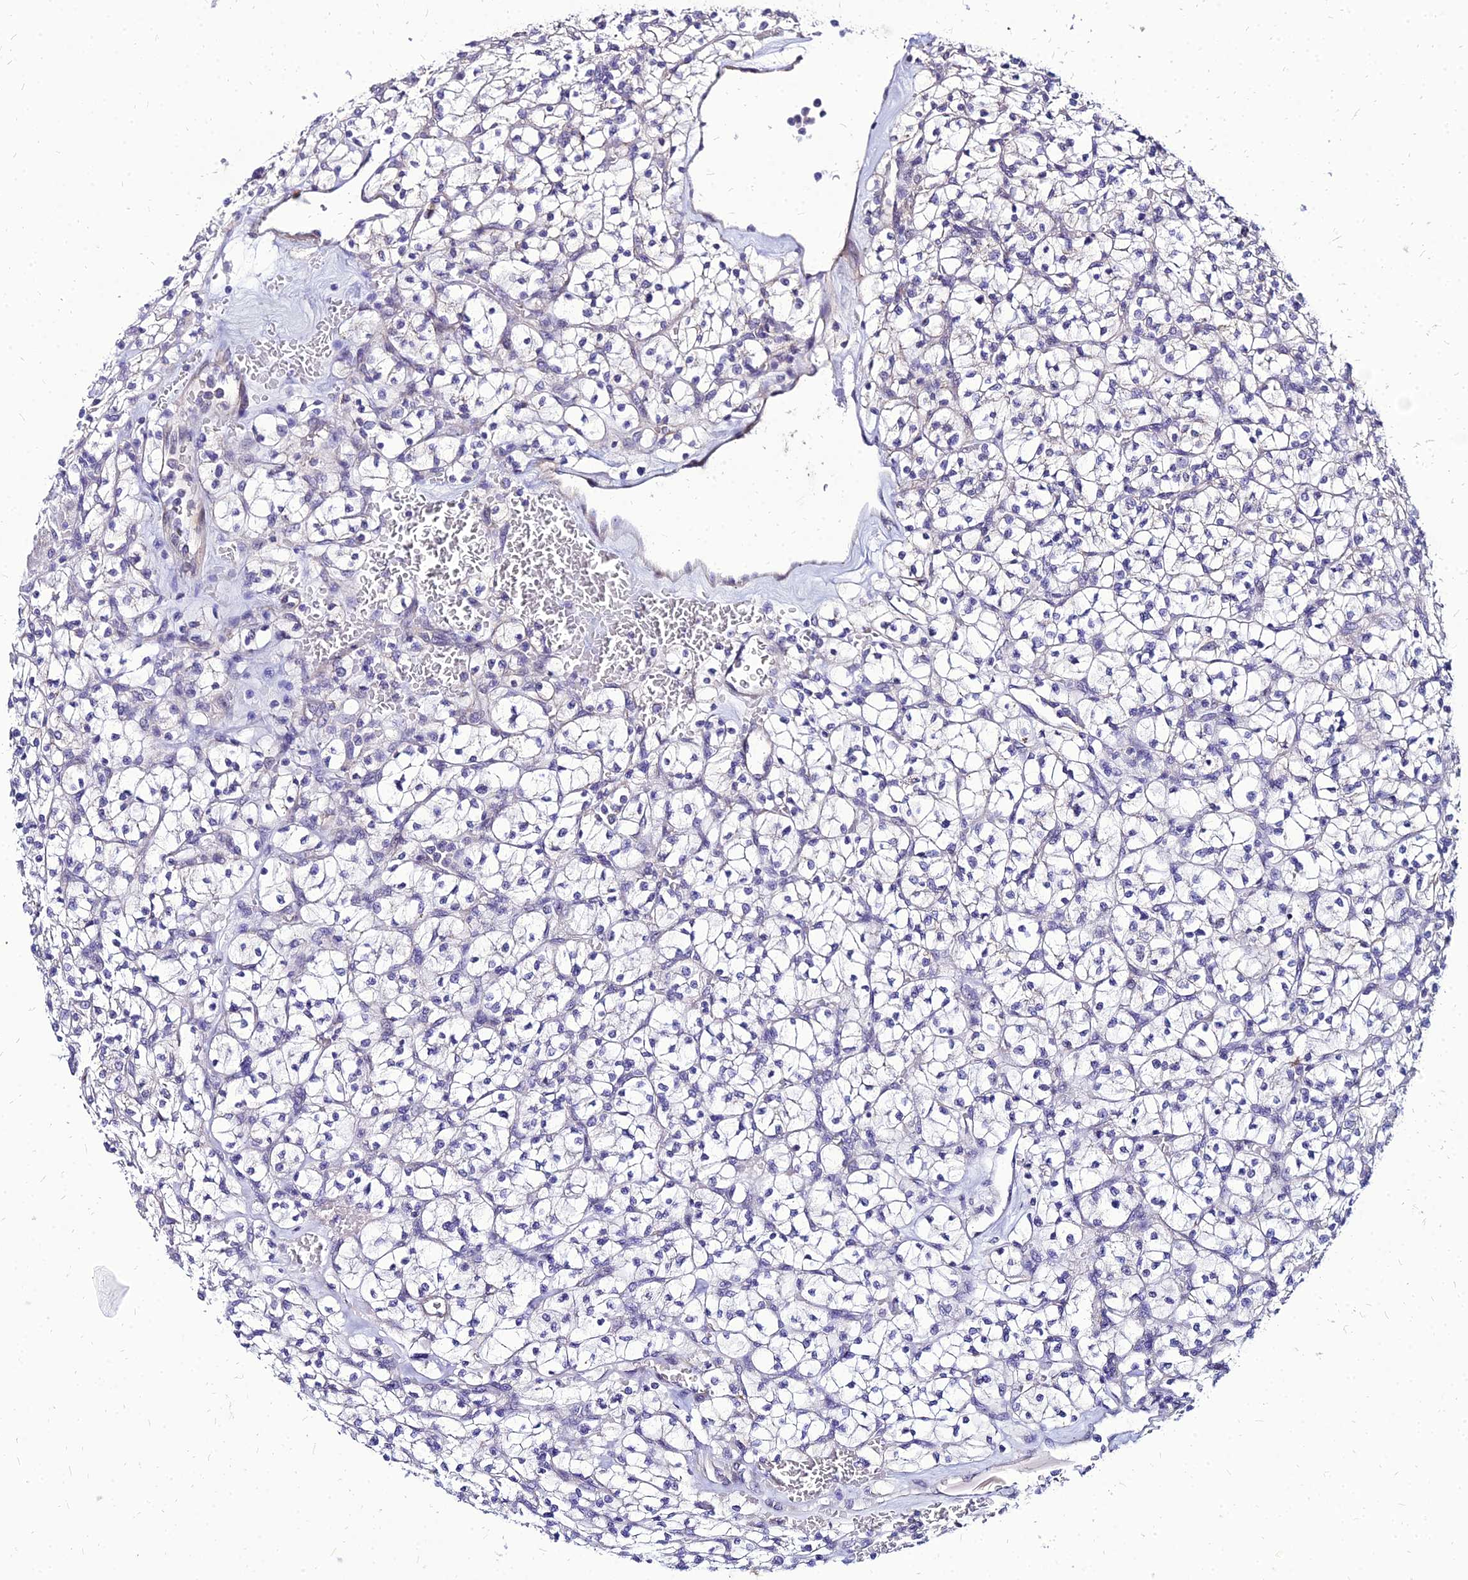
{"staining": {"intensity": "negative", "quantity": "none", "location": "none"}, "tissue": "renal cancer", "cell_type": "Tumor cells", "image_type": "cancer", "snomed": [{"axis": "morphology", "description": "Adenocarcinoma, NOS"}, {"axis": "topography", "description": "Kidney"}], "caption": "Immunohistochemistry (IHC) of renal cancer (adenocarcinoma) displays no expression in tumor cells.", "gene": "YEATS2", "patient": {"sex": "female", "age": 64}}